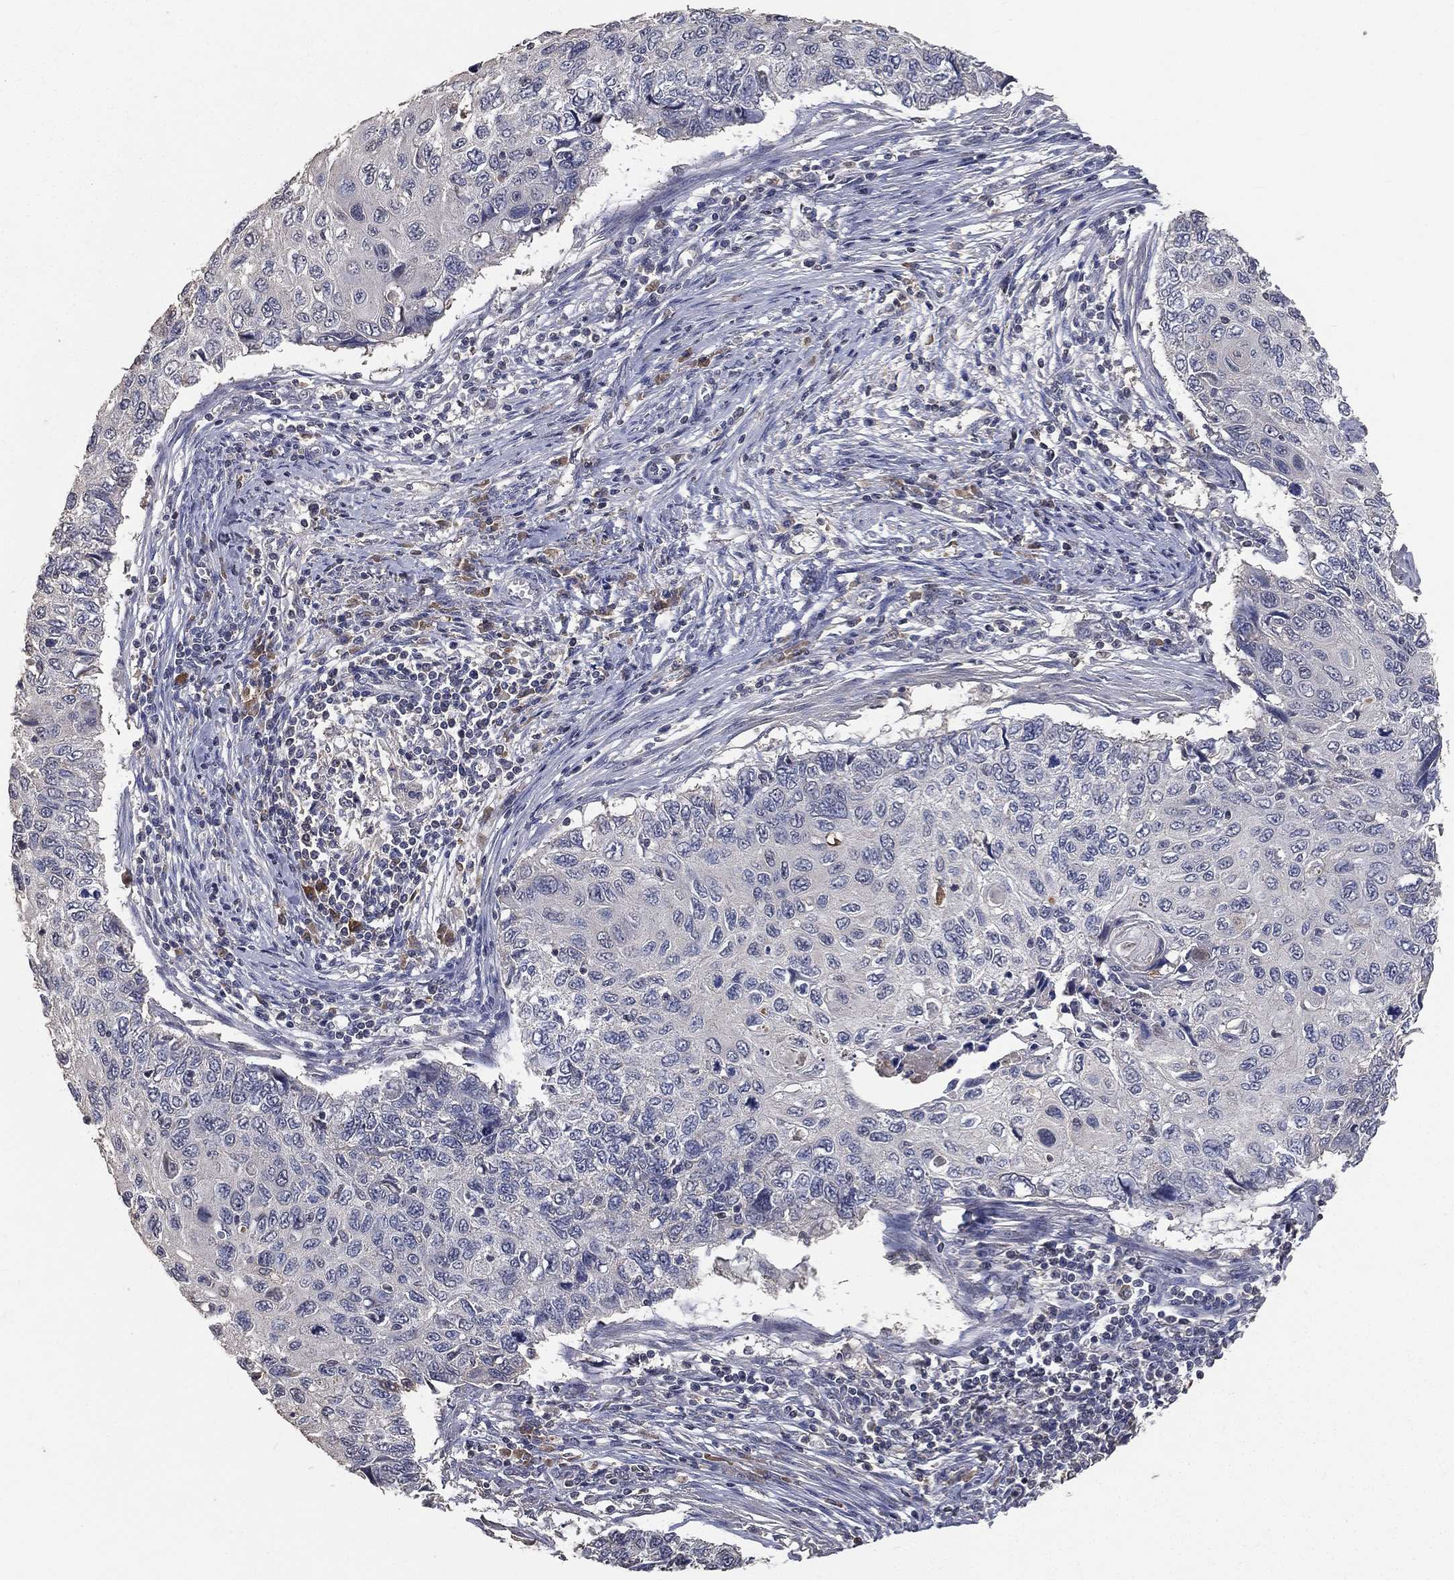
{"staining": {"intensity": "negative", "quantity": "none", "location": "none"}, "tissue": "cervical cancer", "cell_type": "Tumor cells", "image_type": "cancer", "snomed": [{"axis": "morphology", "description": "Squamous cell carcinoma, NOS"}, {"axis": "topography", "description": "Cervix"}], "caption": "A micrograph of squamous cell carcinoma (cervical) stained for a protein shows no brown staining in tumor cells.", "gene": "SNAP25", "patient": {"sex": "female", "age": 70}}